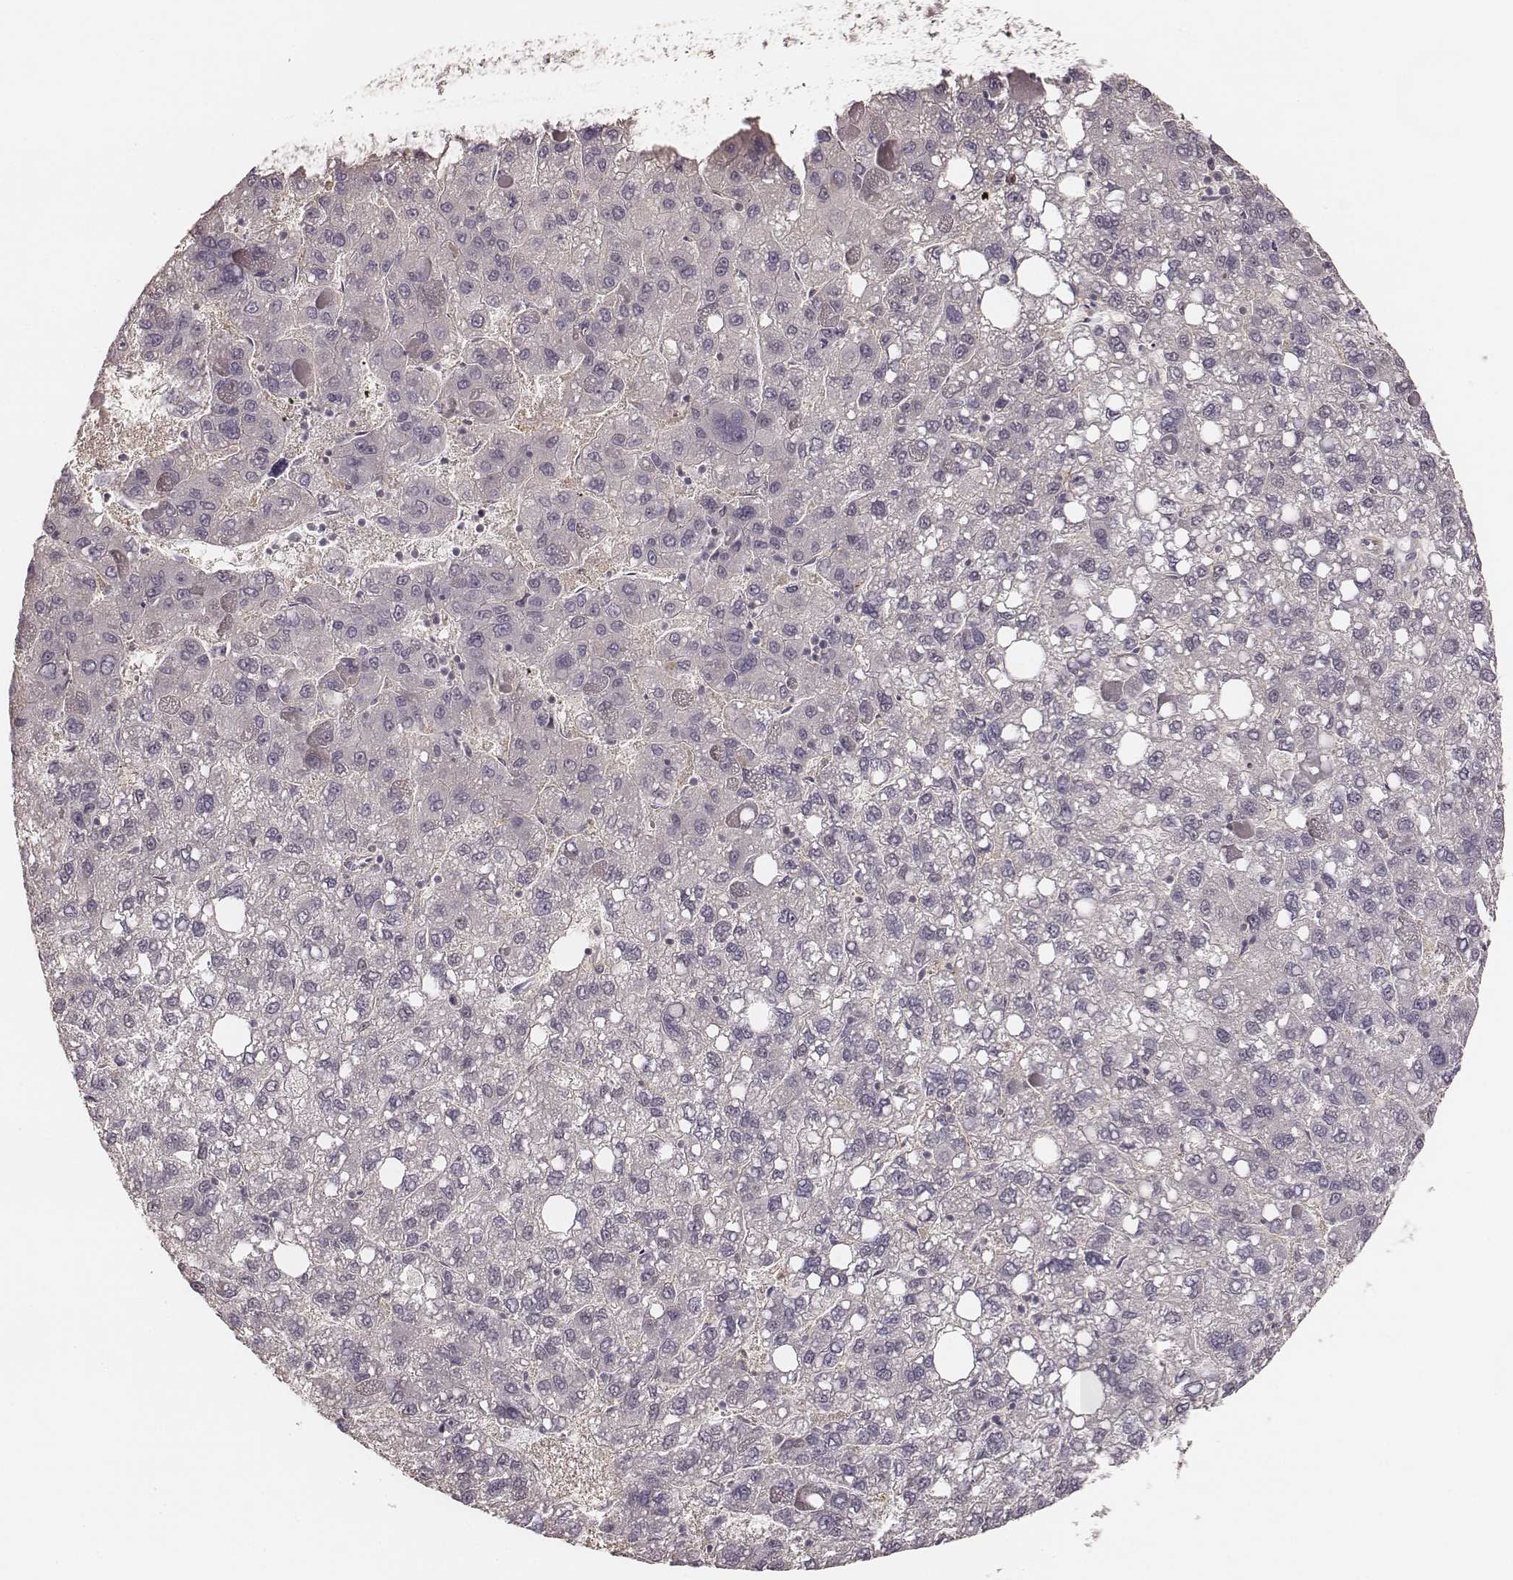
{"staining": {"intensity": "negative", "quantity": "none", "location": "none"}, "tissue": "liver cancer", "cell_type": "Tumor cells", "image_type": "cancer", "snomed": [{"axis": "morphology", "description": "Carcinoma, Hepatocellular, NOS"}, {"axis": "topography", "description": "Liver"}], "caption": "This histopathology image is of liver cancer stained with IHC to label a protein in brown with the nuclei are counter-stained blue. There is no expression in tumor cells. (DAB IHC with hematoxylin counter stain).", "gene": "LY6K", "patient": {"sex": "female", "age": 82}}